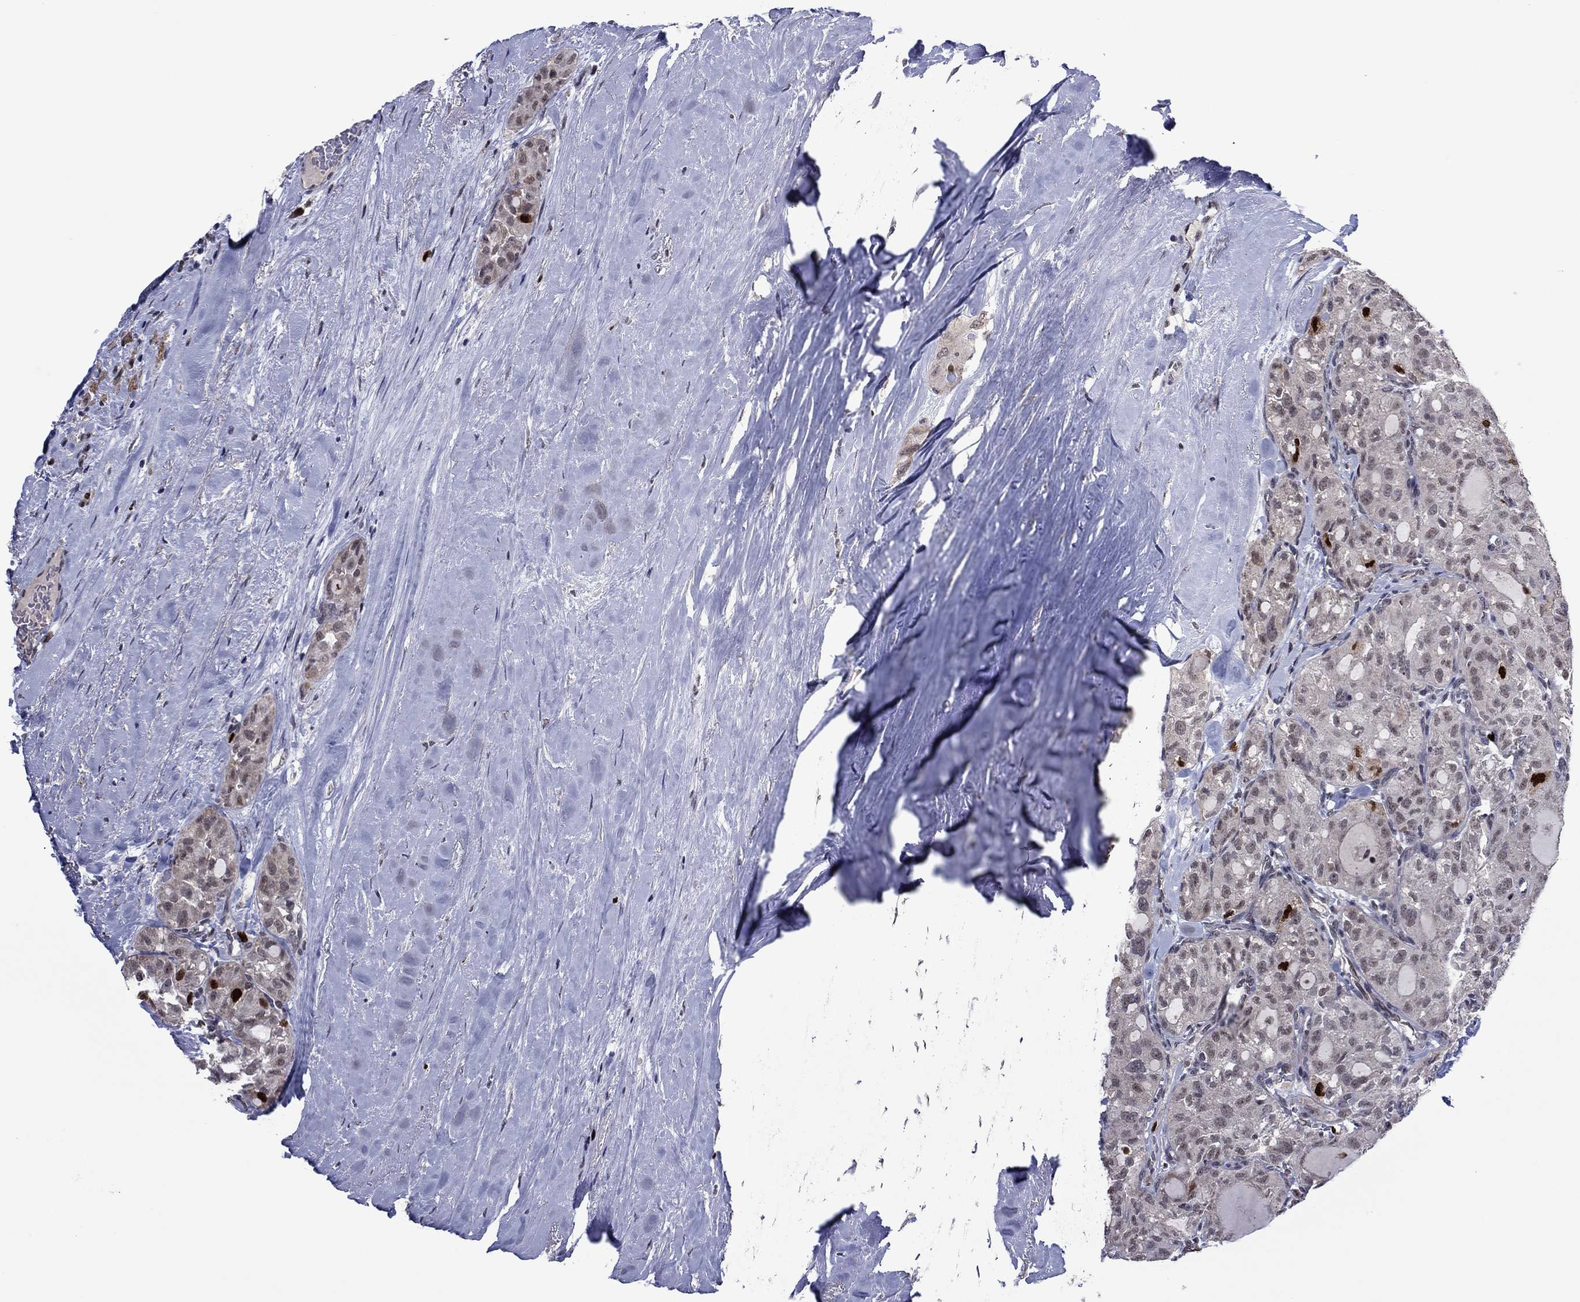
{"staining": {"intensity": "strong", "quantity": "<25%", "location": "nuclear"}, "tissue": "thyroid cancer", "cell_type": "Tumor cells", "image_type": "cancer", "snomed": [{"axis": "morphology", "description": "Follicular adenoma carcinoma, NOS"}, {"axis": "topography", "description": "Thyroid gland"}], "caption": "This image shows thyroid cancer (follicular adenoma carcinoma) stained with immunohistochemistry (IHC) to label a protein in brown. The nuclear of tumor cells show strong positivity for the protein. Nuclei are counter-stained blue.", "gene": "CDCA5", "patient": {"sex": "male", "age": 75}}